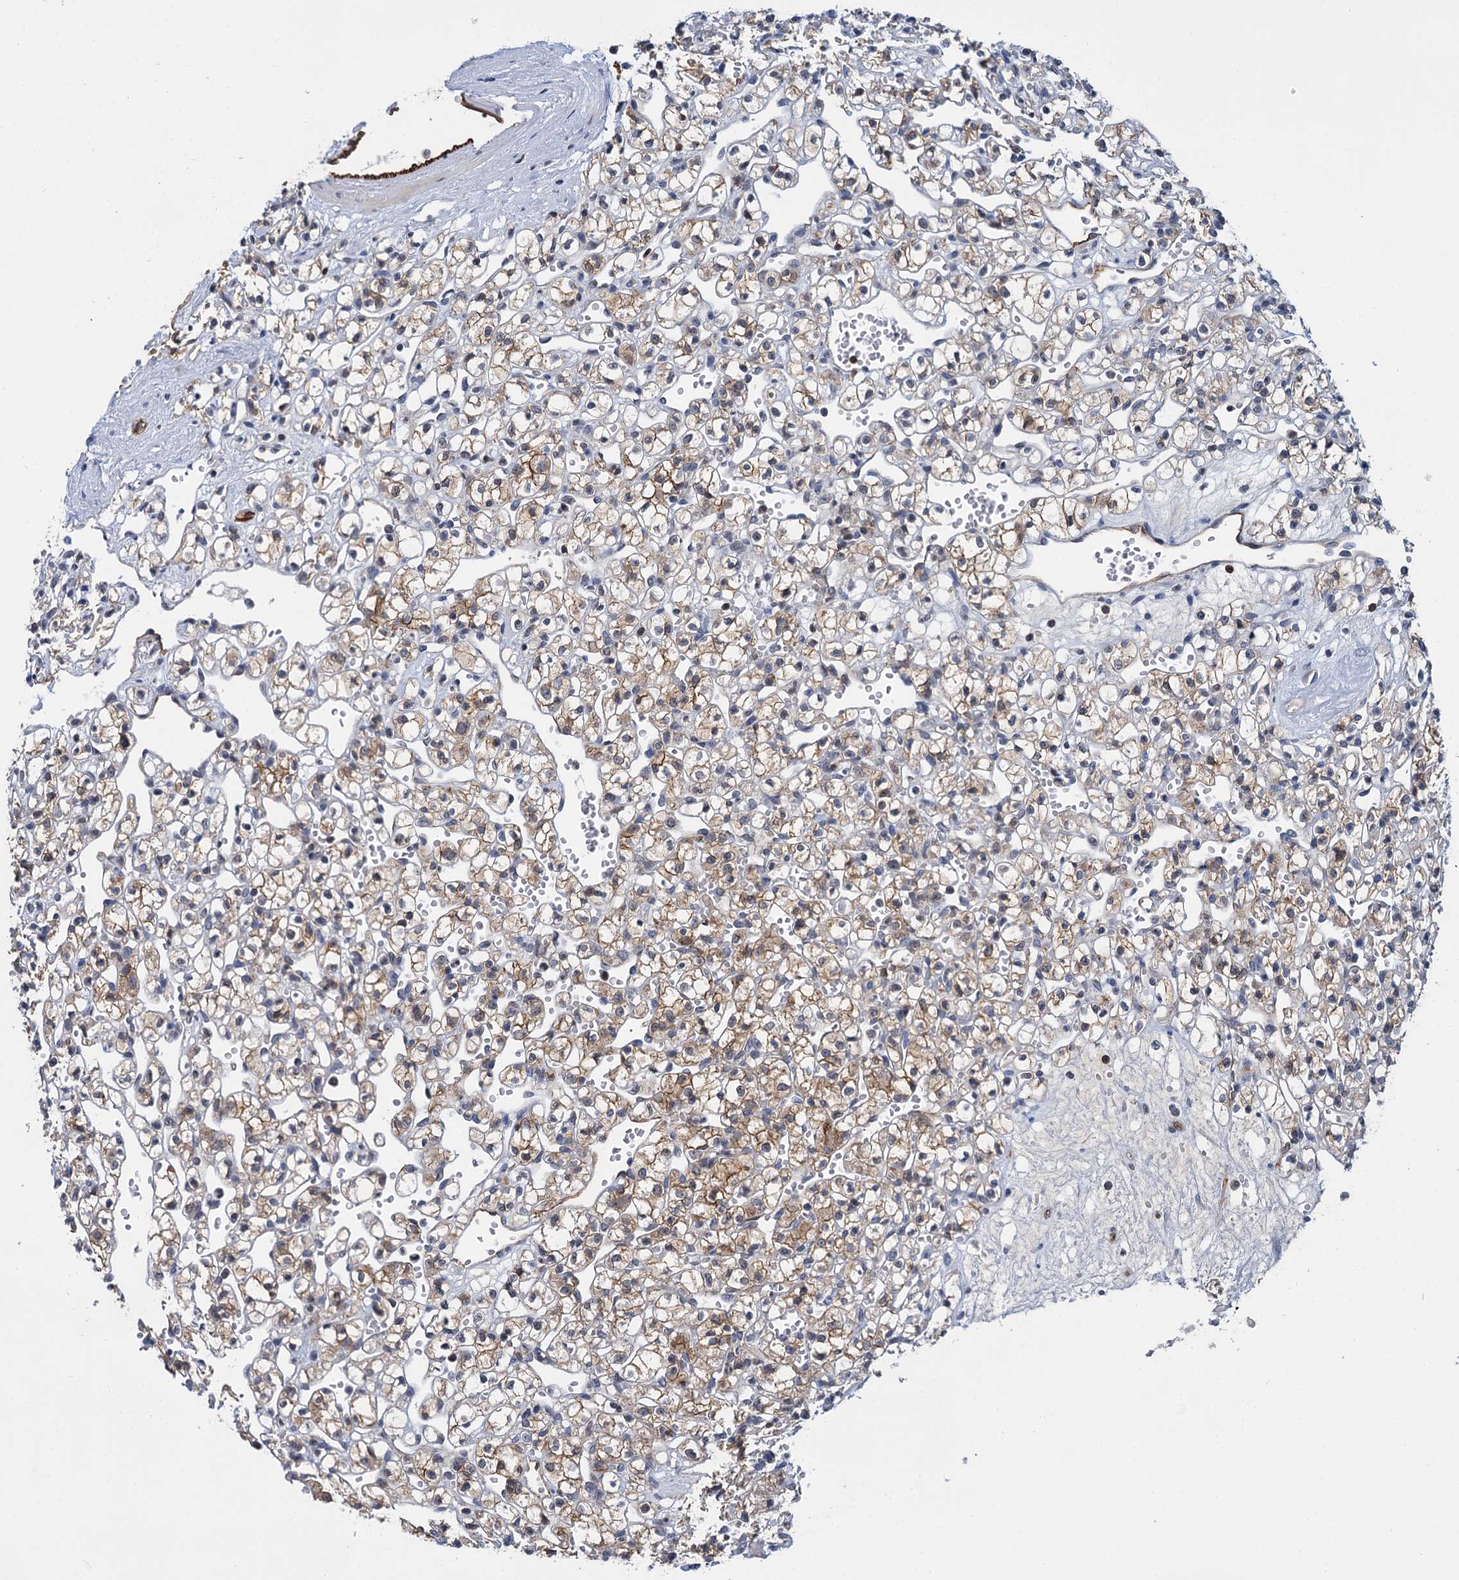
{"staining": {"intensity": "moderate", "quantity": "25%-75%", "location": "cytoplasmic/membranous"}, "tissue": "renal cancer", "cell_type": "Tumor cells", "image_type": "cancer", "snomed": [{"axis": "morphology", "description": "Adenocarcinoma, NOS"}, {"axis": "topography", "description": "Kidney"}], "caption": "A photomicrograph showing moderate cytoplasmic/membranous expression in approximately 25%-75% of tumor cells in adenocarcinoma (renal), as visualized by brown immunohistochemical staining.", "gene": "ABLIM1", "patient": {"sex": "female", "age": 59}}